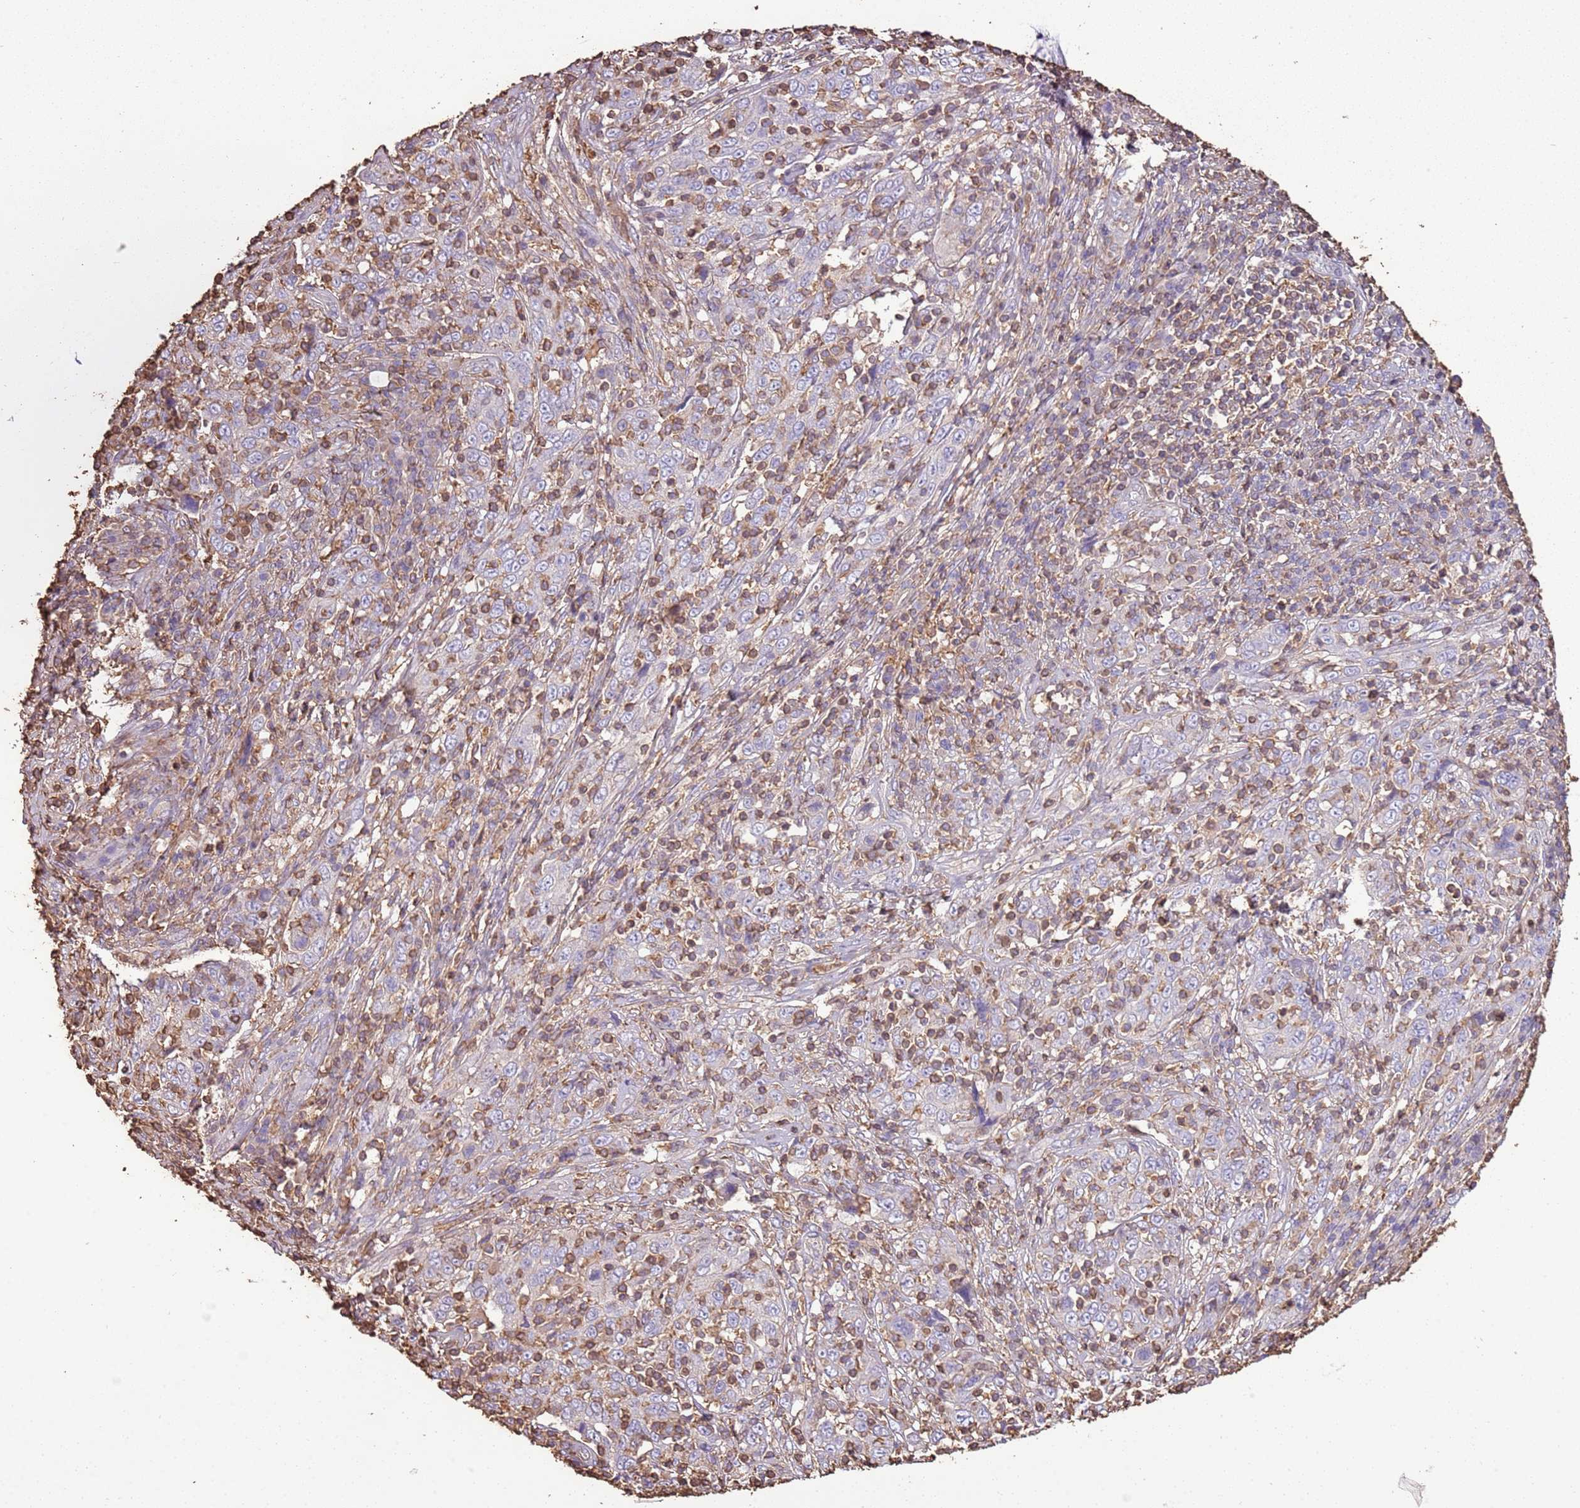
{"staining": {"intensity": "negative", "quantity": "none", "location": "none"}, "tissue": "cervical cancer", "cell_type": "Tumor cells", "image_type": "cancer", "snomed": [{"axis": "morphology", "description": "Squamous cell carcinoma, NOS"}, {"axis": "topography", "description": "Cervix"}], "caption": "DAB immunohistochemical staining of cervical squamous cell carcinoma shows no significant expression in tumor cells. (DAB (3,3'-diaminobenzidine) immunohistochemistry (IHC) visualized using brightfield microscopy, high magnification).", "gene": "ARL10", "patient": {"sex": "female", "age": 46}}